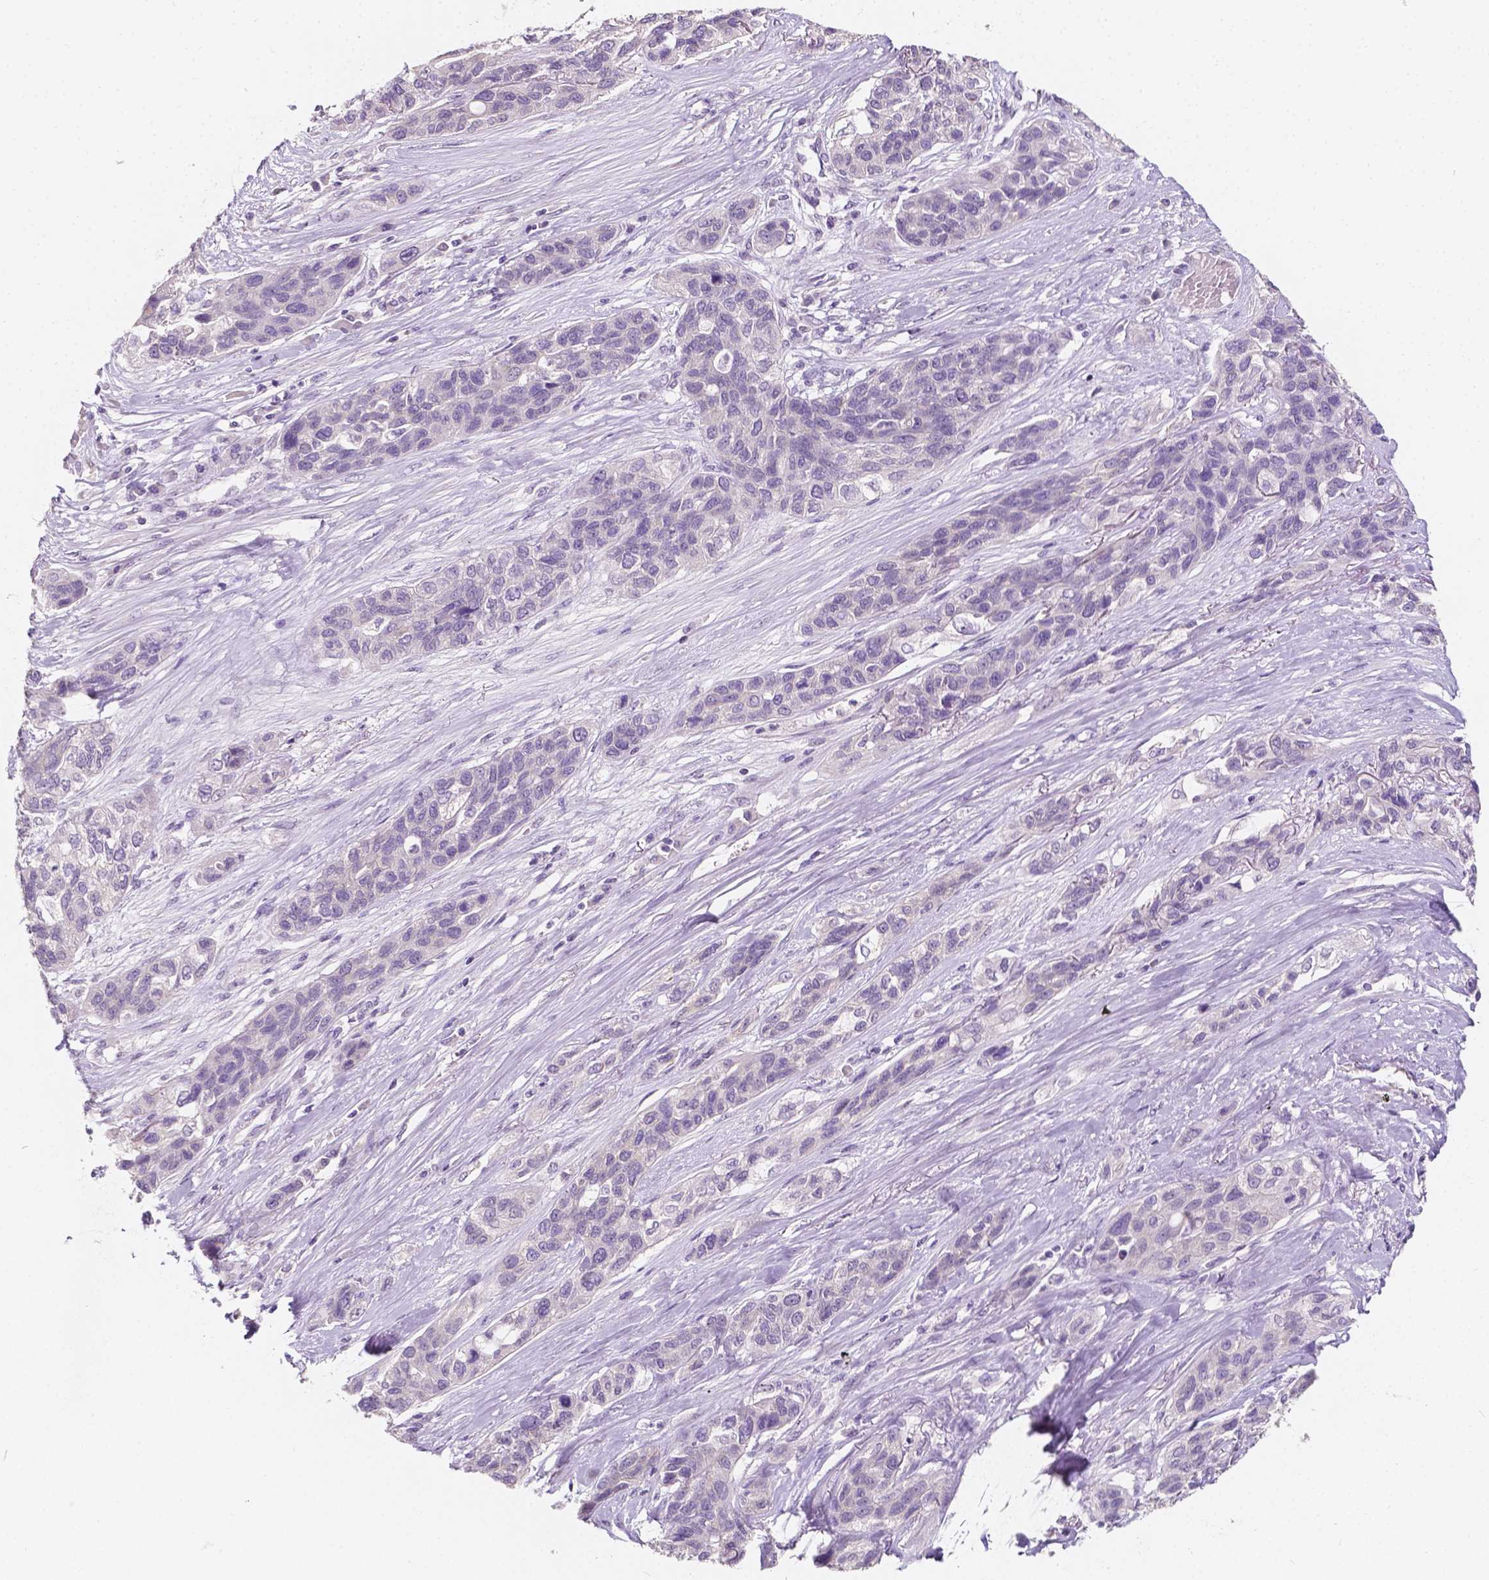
{"staining": {"intensity": "negative", "quantity": "none", "location": "none"}, "tissue": "lung cancer", "cell_type": "Tumor cells", "image_type": "cancer", "snomed": [{"axis": "morphology", "description": "Squamous cell carcinoma, NOS"}, {"axis": "topography", "description": "Lung"}], "caption": "DAB (3,3'-diaminobenzidine) immunohistochemical staining of lung cancer (squamous cell carcinoma) displays no significant expression in tumor cells. The staining is performed using DAB (3,3'-diaminobenzidine) brown chromogen with nuclei counter-stained in using hematoxylin.", "gene": "TAL1", "patient": {"sex": "female", "age": 70}}